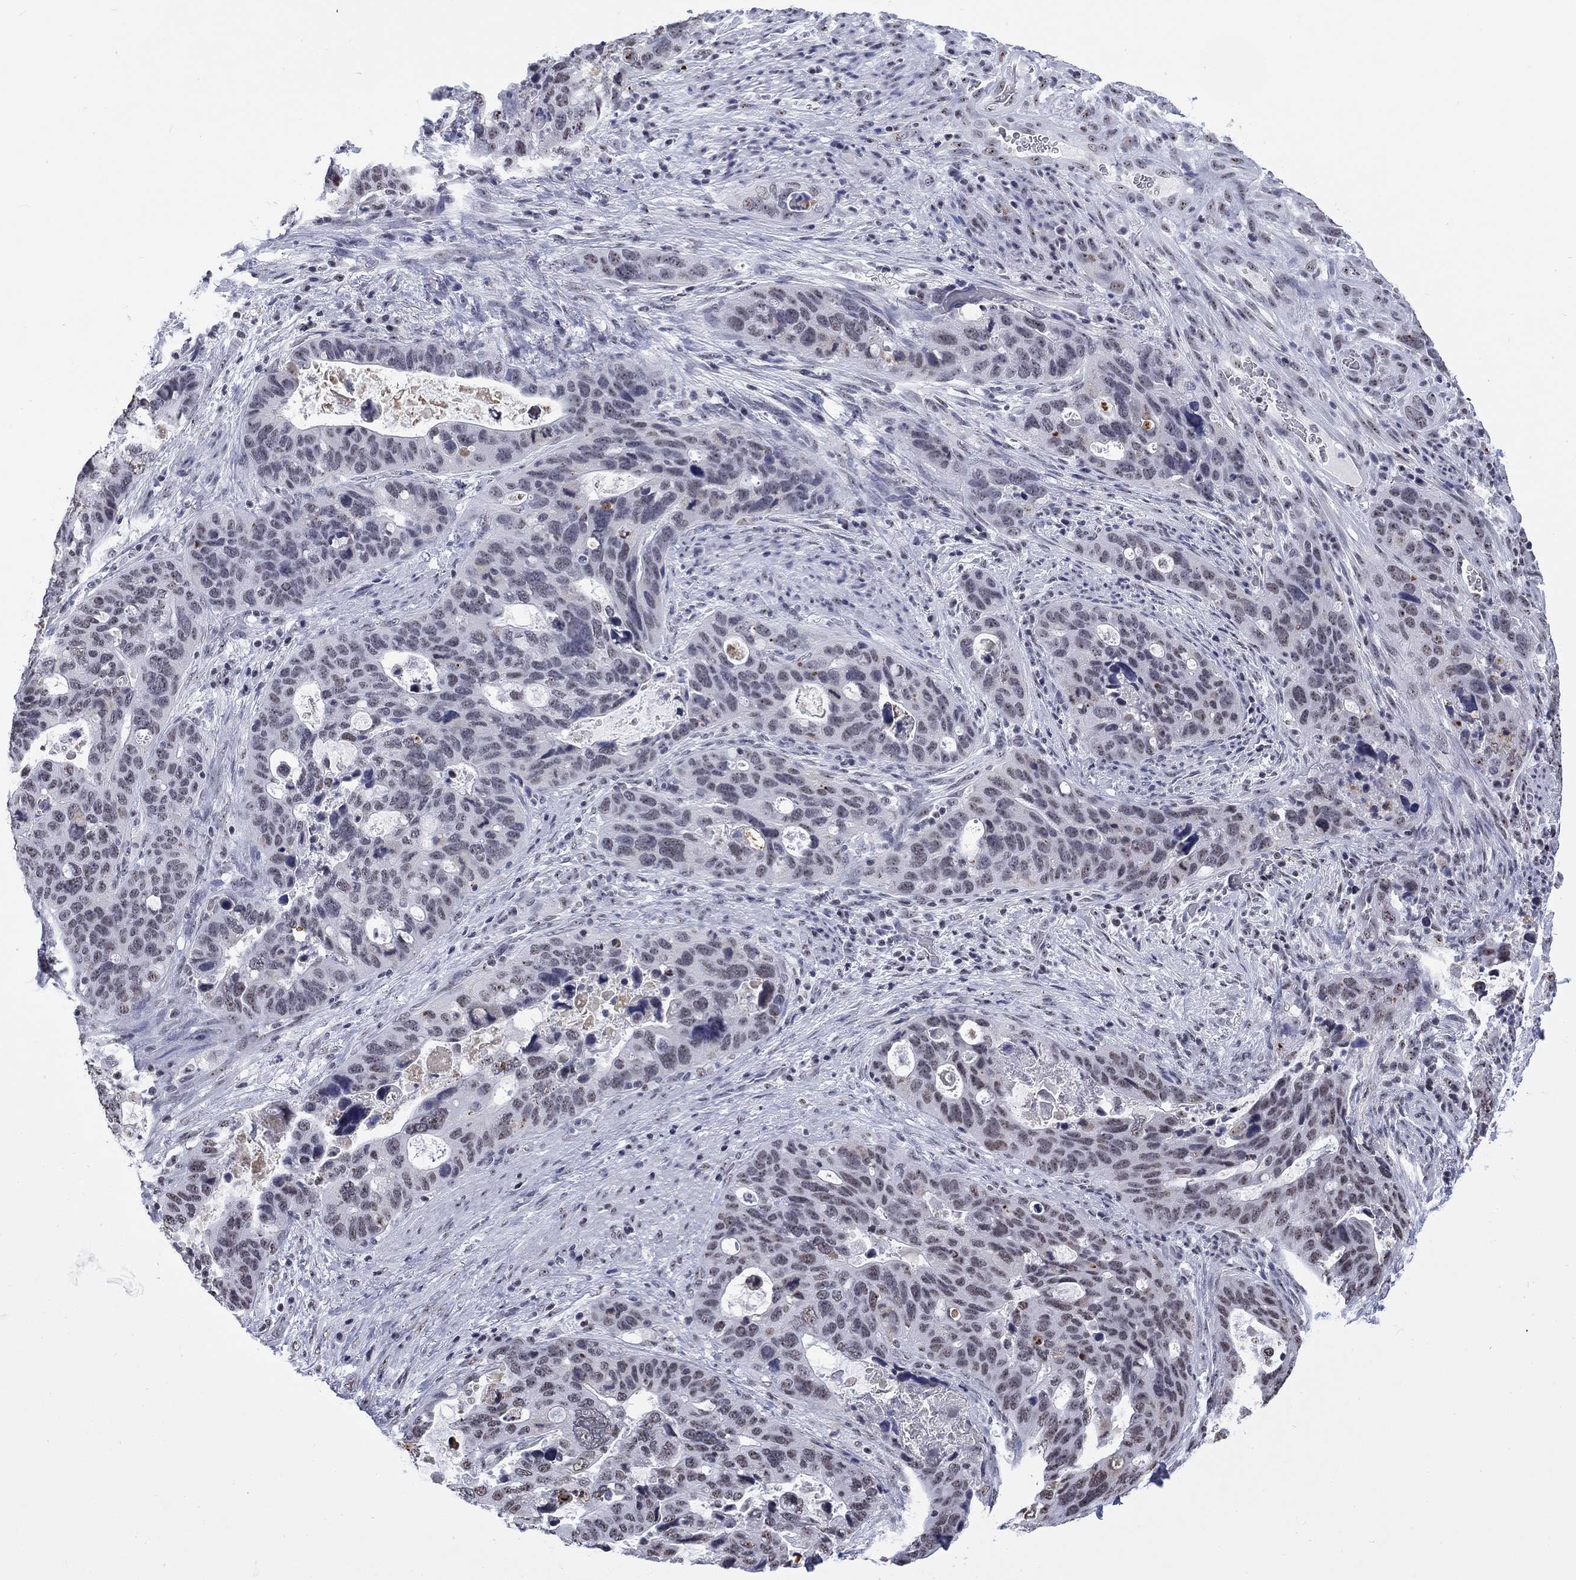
{"staining": {"intensity": "negative", "quantity": "none", "location": "none"}, "tissue": "stomach cancer", "cell_type": "Tumor cells", "image_type": "cancer", "snomed": [{"axis": "morphology", "description": "Adenocarcinoma, NOS"}, {"axis": "topography", "description": "Stomach"}], "caption": "Tumor cells are negative for brown protein staining in adenocarcinoma (stomach). Nuclei are stained in blue.", "gene": "CSRNP3", "patient": {"sex": "male", "age": 54}}